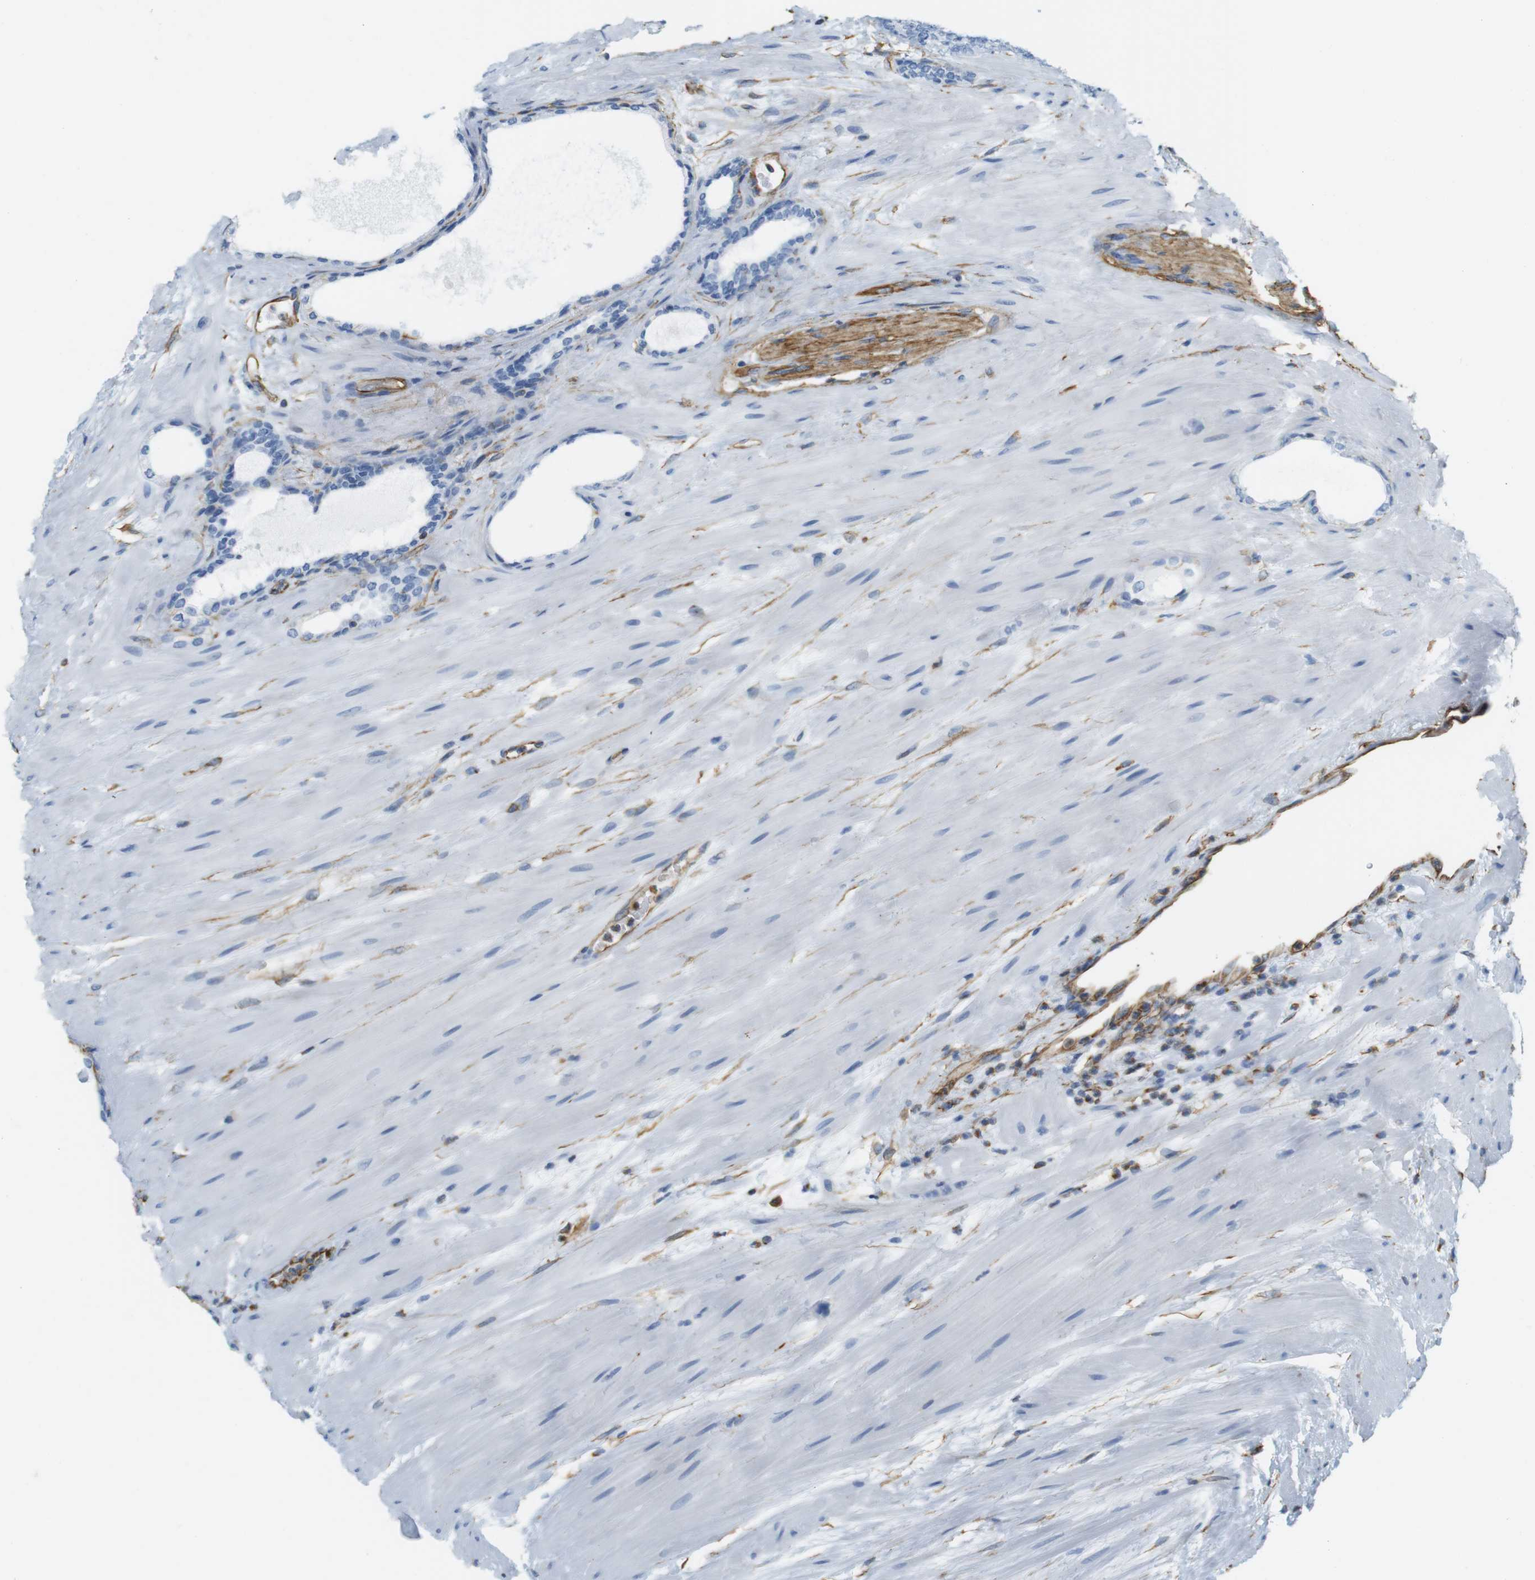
{"staining": {"intensity": "negative", "quantity": "none", "location": "none"}, "tissue": "prostate cancer", "cell_type": "Tumor cells", "image_type": "cancer", "snomed": [{"axis": "morphology", "description": "Adenocarcinoma, High grade"}, {"axis": "topography", "description": "Prostate"}], "caption": "Prostate cancer (high-grade adenocarcinoma) was stained to show a protein in brown. There is no significant positivity in tumor cells.", "gene": "MS4A10", "patient": {"sex": "male", "age": 61}}